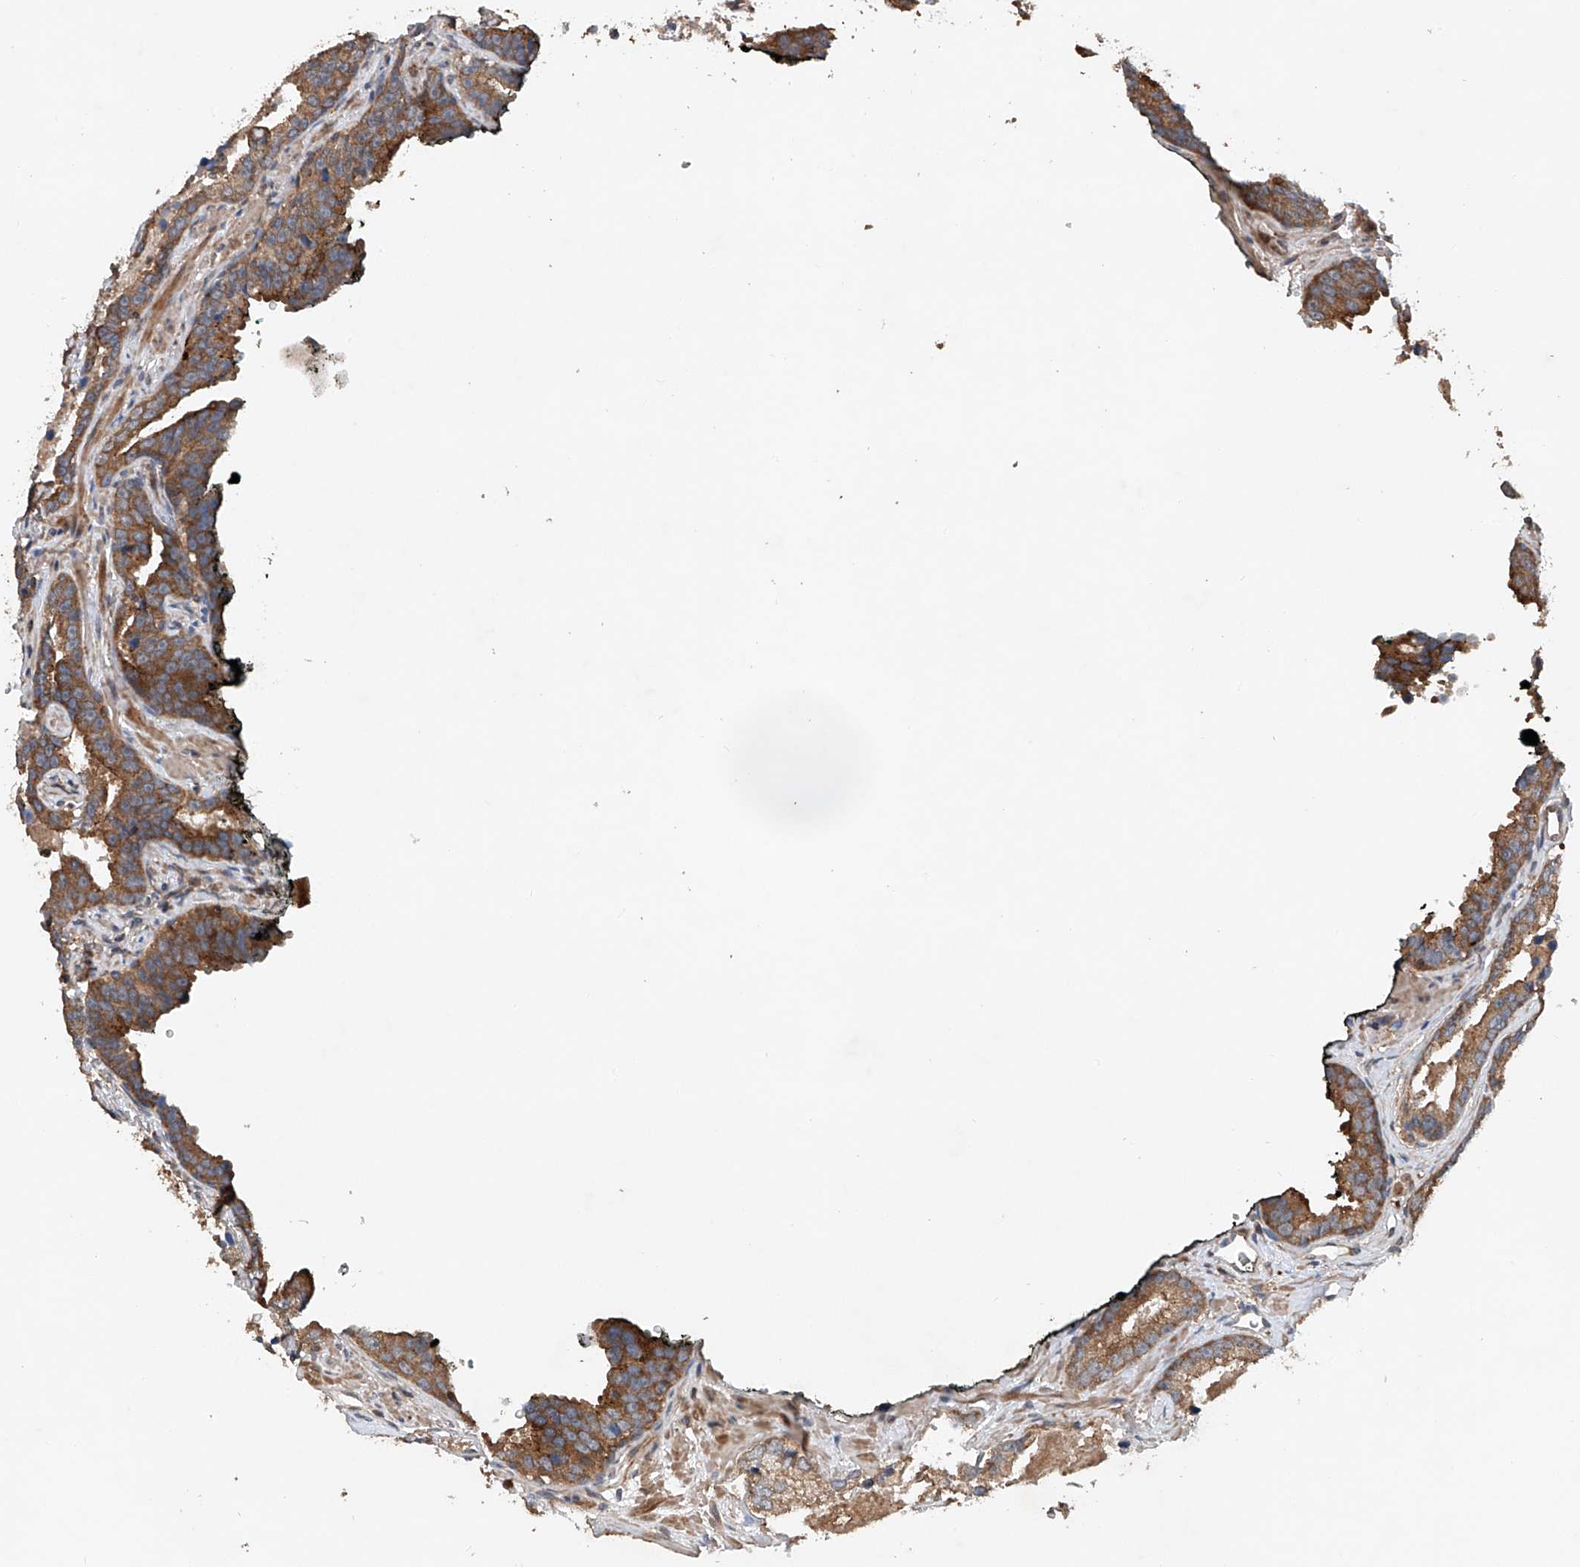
{"staining": {"intensity": "moderate", "quantity": ">75%", "location": "cytoplasmic/membranous"}, "tissue": "prostate cancer", "cell_type": "Tumor cells", "image_type": "cancer", "snomed": [{"axis": "morphology", "description": "Adenocarcinoma, High grade"}, {"axis": "topography", "description": "Prostate"}], "caption": "A histopathology image of human prostate cancer (high-grade adenocarcinoma) stained for a protein demonstrates moderate cytoplasmic/membranous brown staining in tumor cells.", "gene": "CEP85L", "patient": {"sex": "male", "age": 62}}